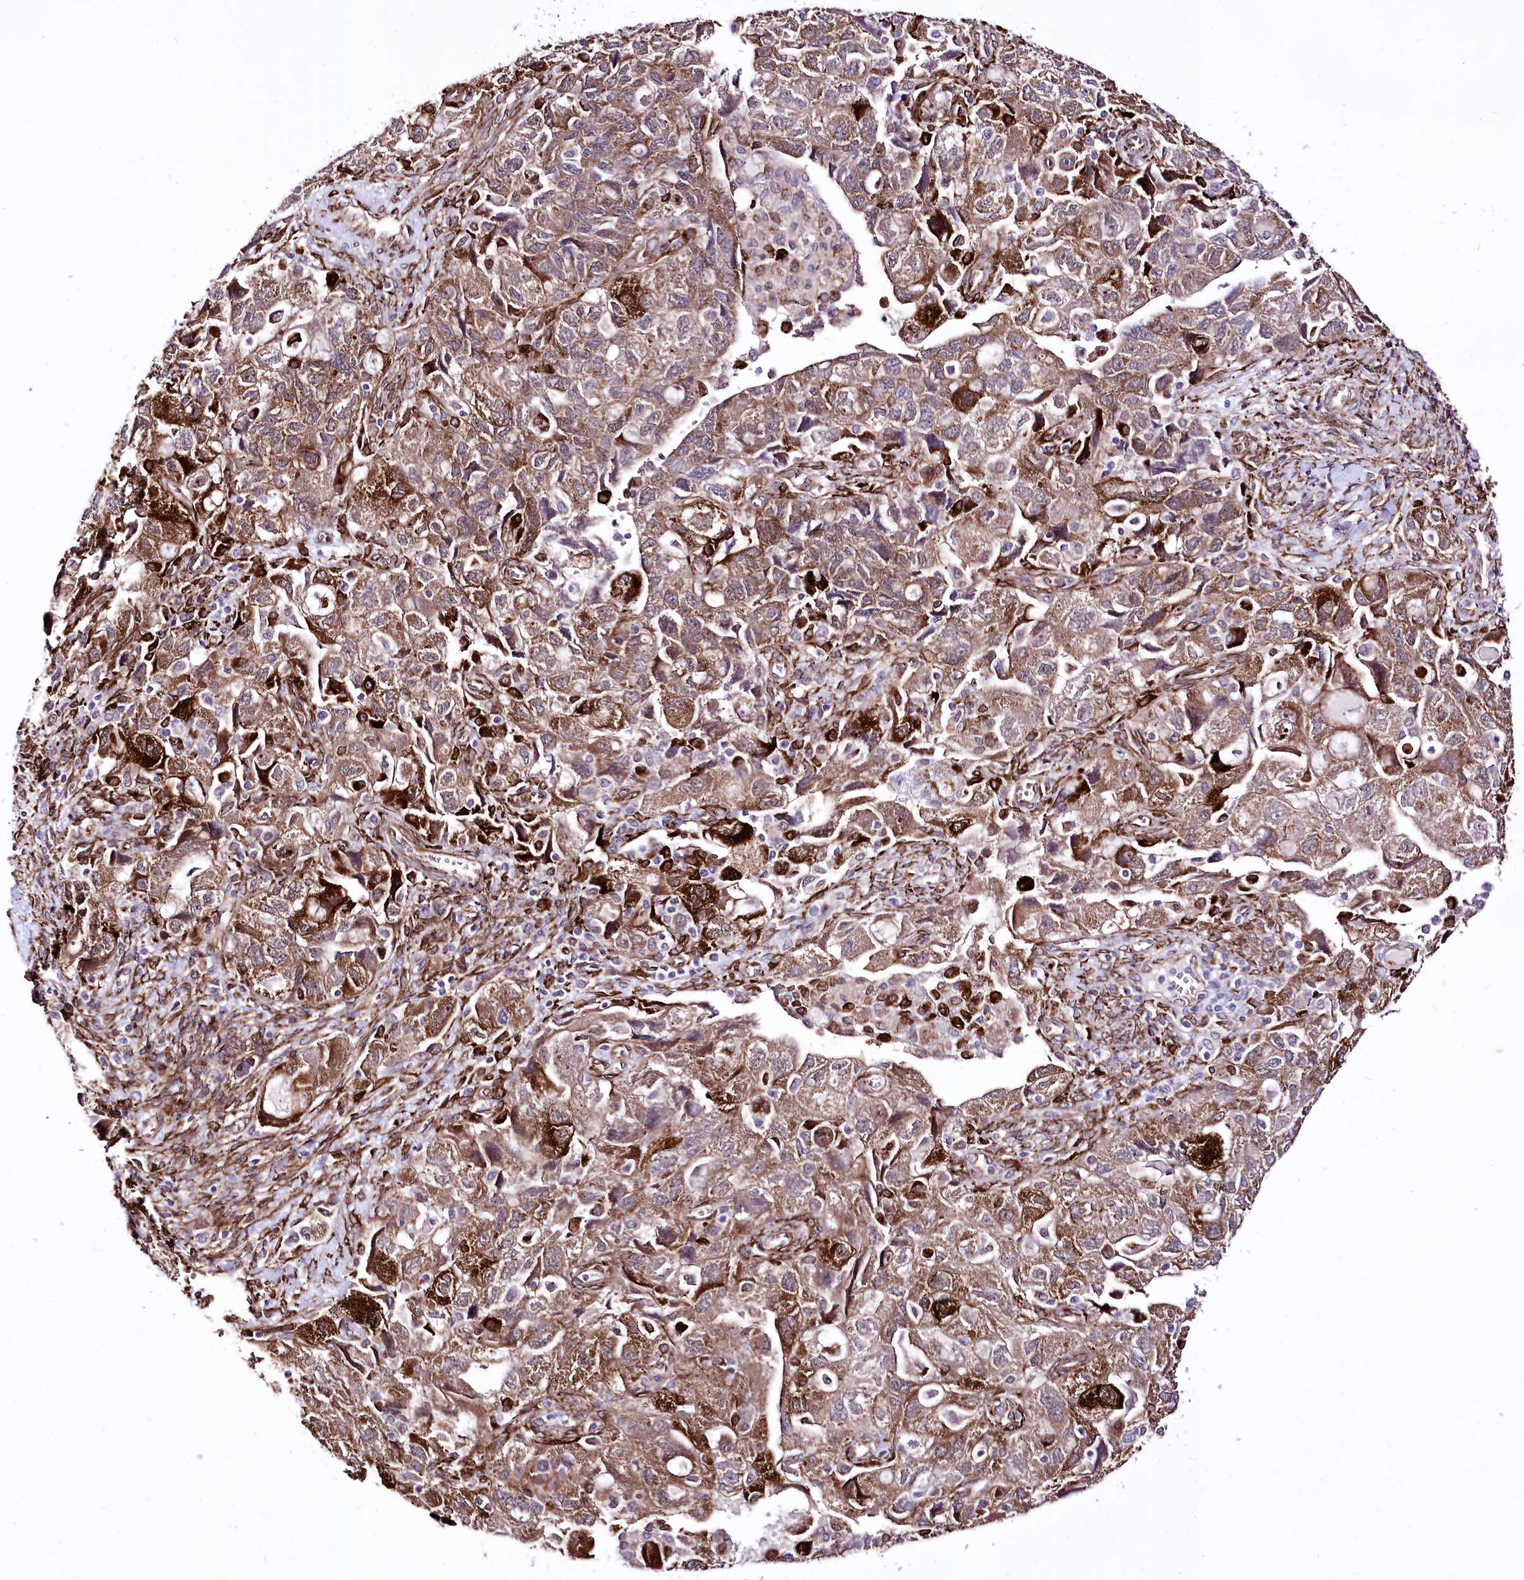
{"staining": {"intensity": "moderate", "quantity": ">75%", "location": "cytoplasmic/membranous"}, "tissue": "ovarian cancer", "cell_type": "Tumor cells", "image_type": "cancer", "snomed": [{"axis": "morphology", "description": "Carcinoma, NOS"}, {"axis": "morphology", "description": "Cystadenocarcinoma, serous, NOS"}, {"axis": "topography", "description": "Ovary"}], "caption": "The micrograph shows a brown stain indicating the presence of a protein in the cytoplasmic/membranous of tumor cells in carcinoma (ovarian).", "gene": "WWC1", "patient": {"sex": "female", "age": 69}}